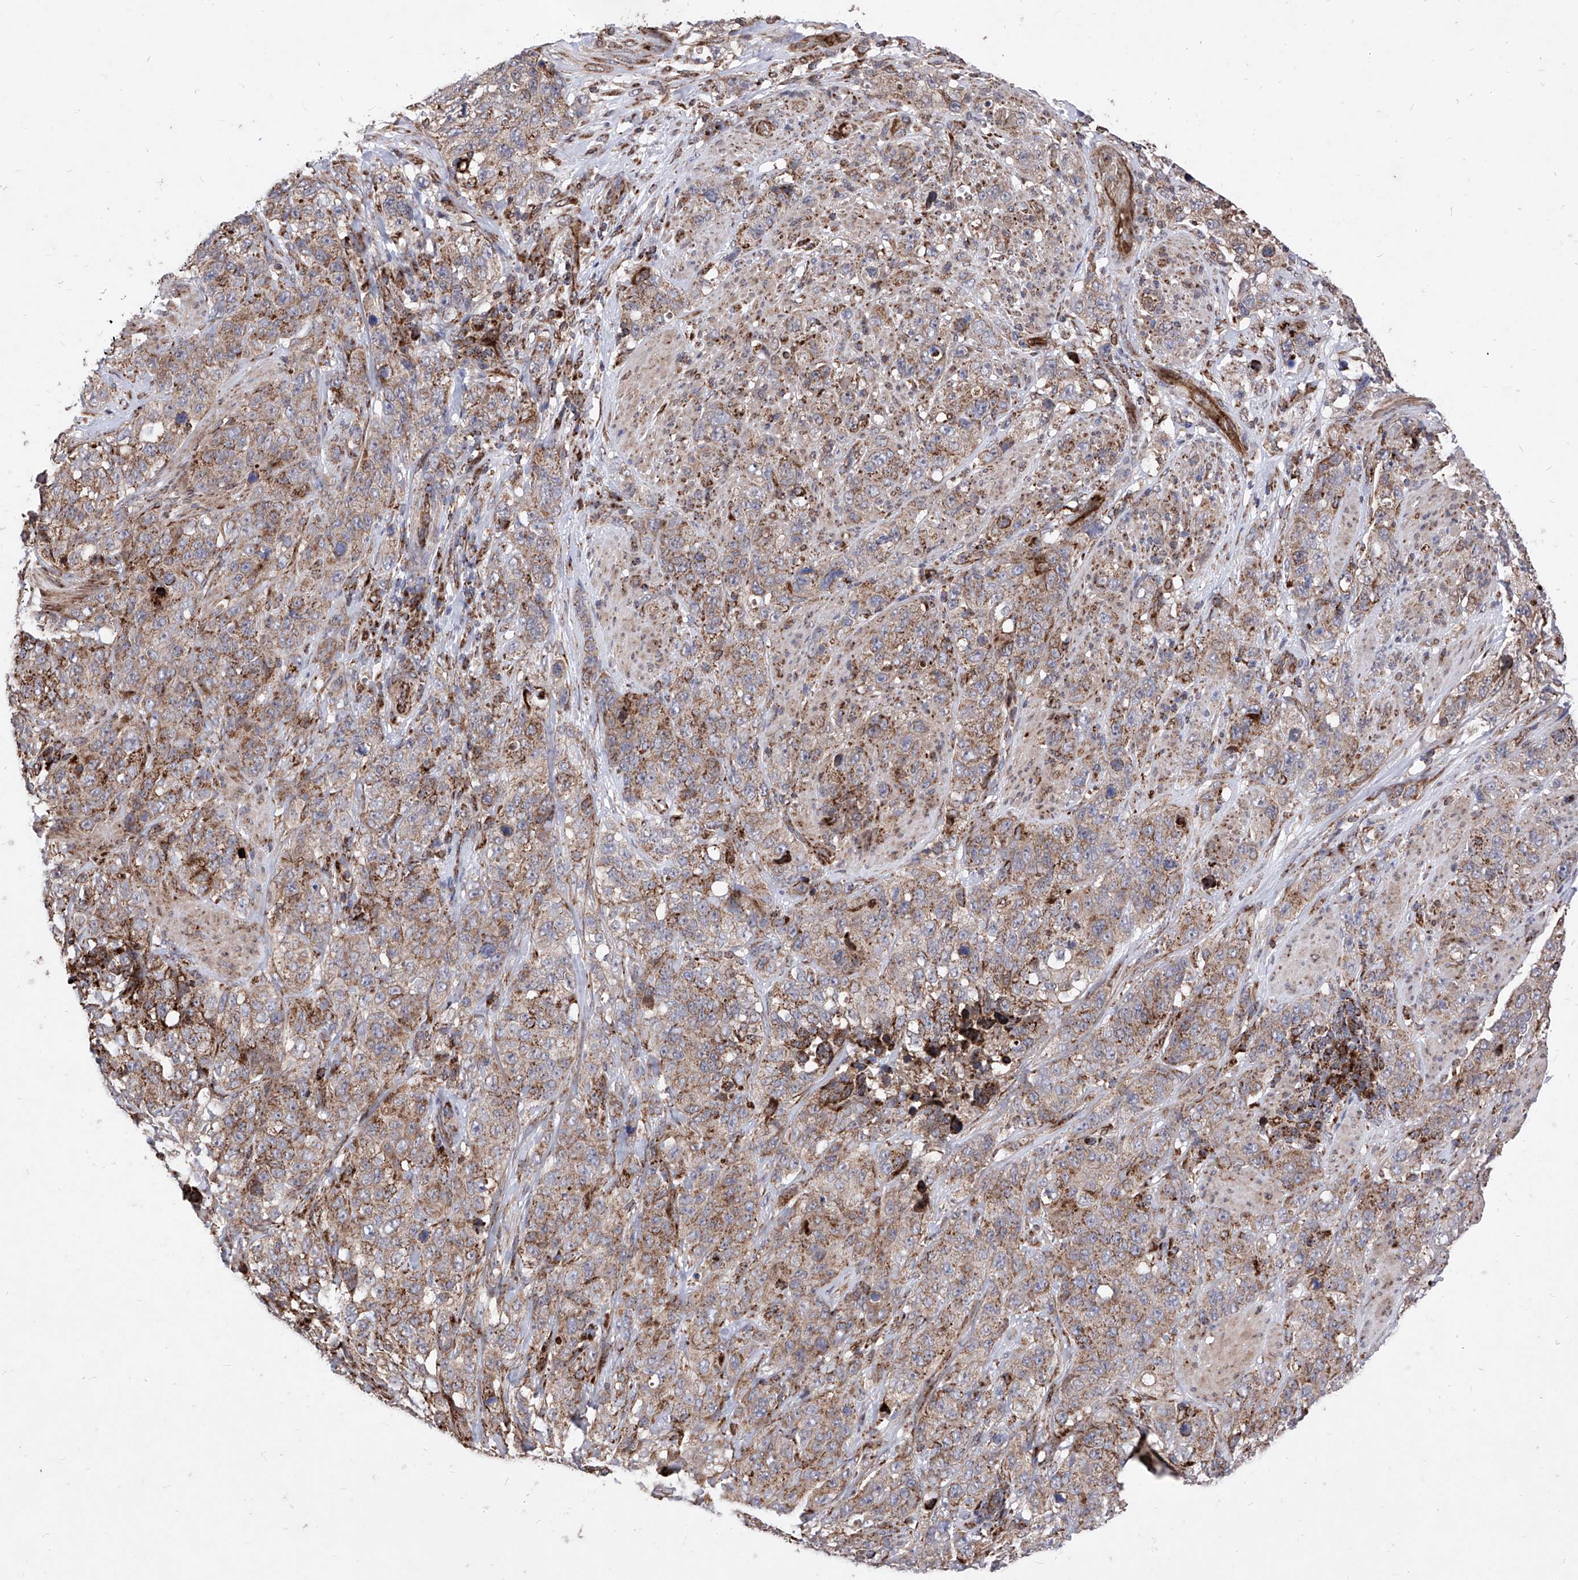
{"staining": {"intensity": "moderate", "quantity": ">75%", "location": "cytoplasmic/membranous"}, "tissue": "stomach cancer", "cell_type": "Tumor cells", "image_type": "cancer", "snomed": [{"axis": "morphology", "description": "Adenocarcinoma, NOS"}, {"axis": "topography", "description": "Stomach"}], "caption": "Stomach cancer stained for a protein (brown) displays moderate cytoplasmic/membranous positive expression in about >75% of tumor cells.", "gene": "SEMA6A", "patient": {"sex": "male", "age": 48}}